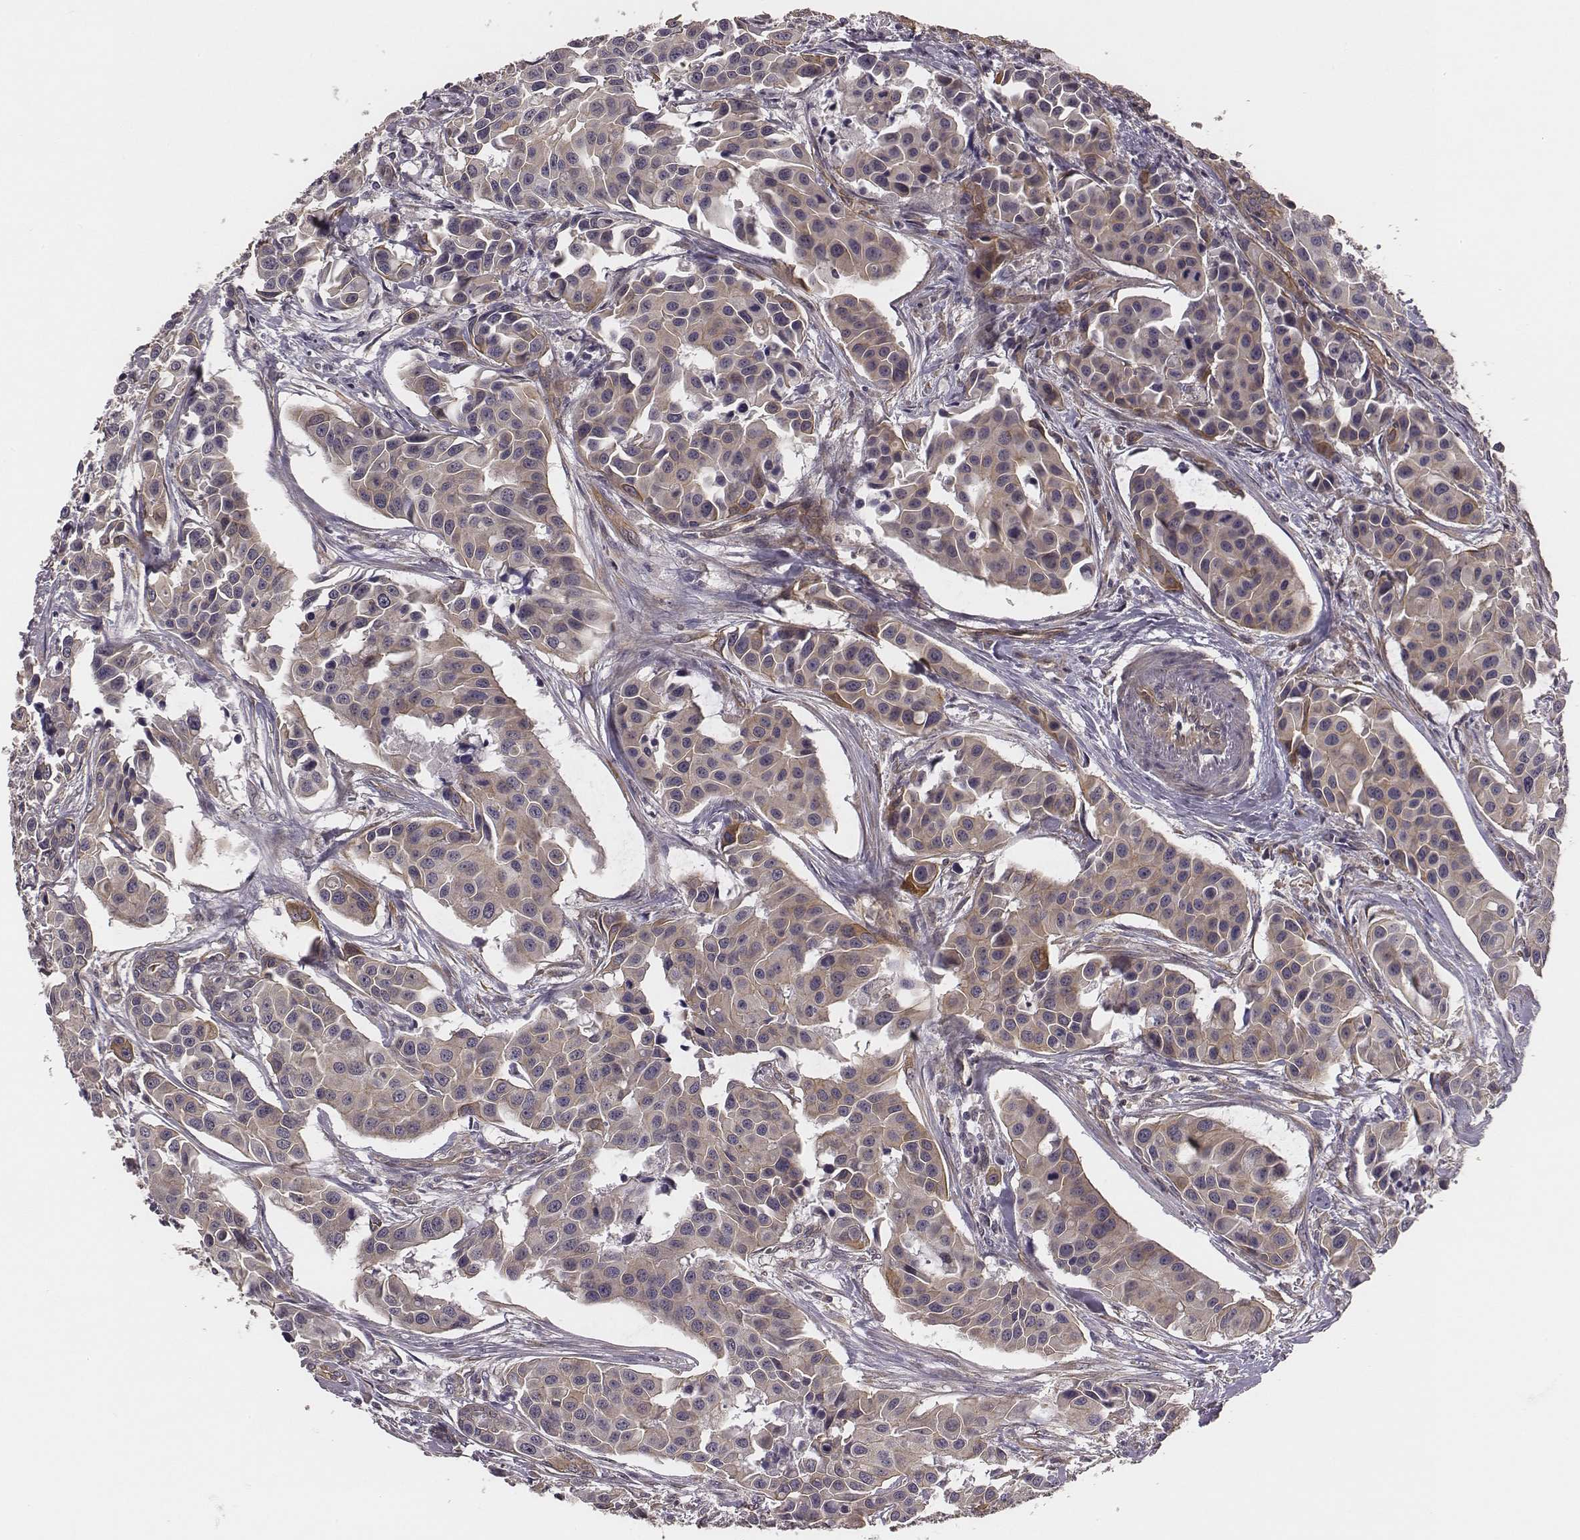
{"staining": {"intensity": "weak", "quantity": "25%-75%", "location": "cytoplasmic/membranous"}, "tissue": "head and neck cancer", "cell_type": "Tumor cells", "image_type": "cancer", "snomed": [{"axis": "morphology", "description": "Adenocarcinoma, NOS"}, {"axis": "topography", "description": "Head-Neck"}], "caption": "Immunohistochemical staining of human head and neck cancer exhibits low levels of weak cytoplasmic/membranous positivity in approximately 25%-75% of tumor cells. (DAB IHC, brown staining for protein, blue staining for nuclei).", "gene": "SCARF1", "patient": {"sex": "male", "age": 76}}